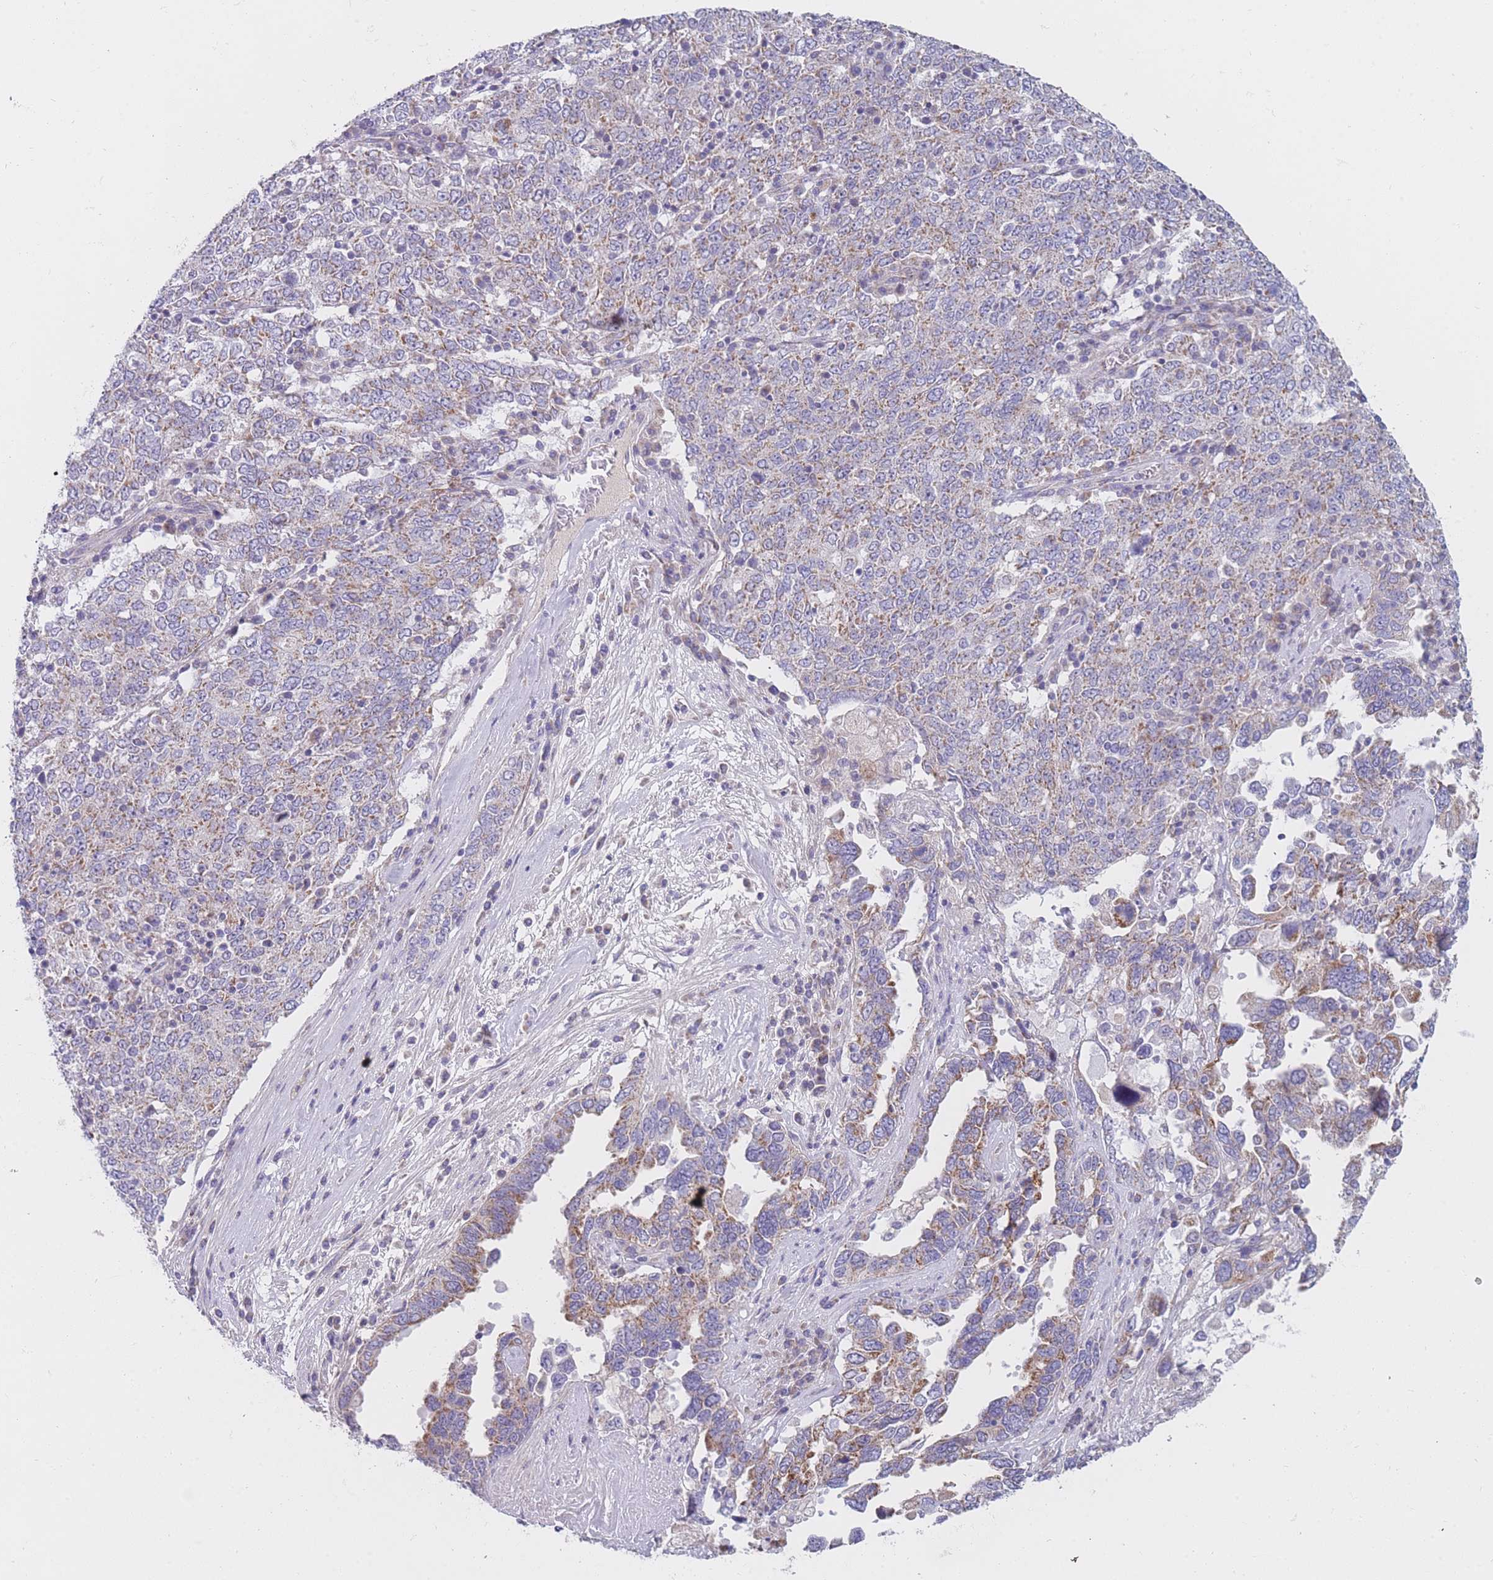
{"staining": {"intensity": "moderate", "quantity": "25%-75%", "location": "cytoplasmic/membranous"}, "tissue": "ovarian cancer", "cell_type": "Tumor cells", "image_type": "cancer", "snomed": [{"axis": "morphology", "description": "Carcinoma, endometroid"}, {"axis": "topography", "description": "Ovary"}], "caption": "IHC of ovarian cancer reveals medium levels of moderate cytoplasmic/membranous expression in approximately 25%-75% of tumor cells. The staining is performed using DAB (3,3'-diaminobenzidine) brown chromogen to label protein expression. The nuclei are counter-stained blue using hematoxylin.", "gene": "MRPS14", "patient": {"sex": "female", "age": 62}}